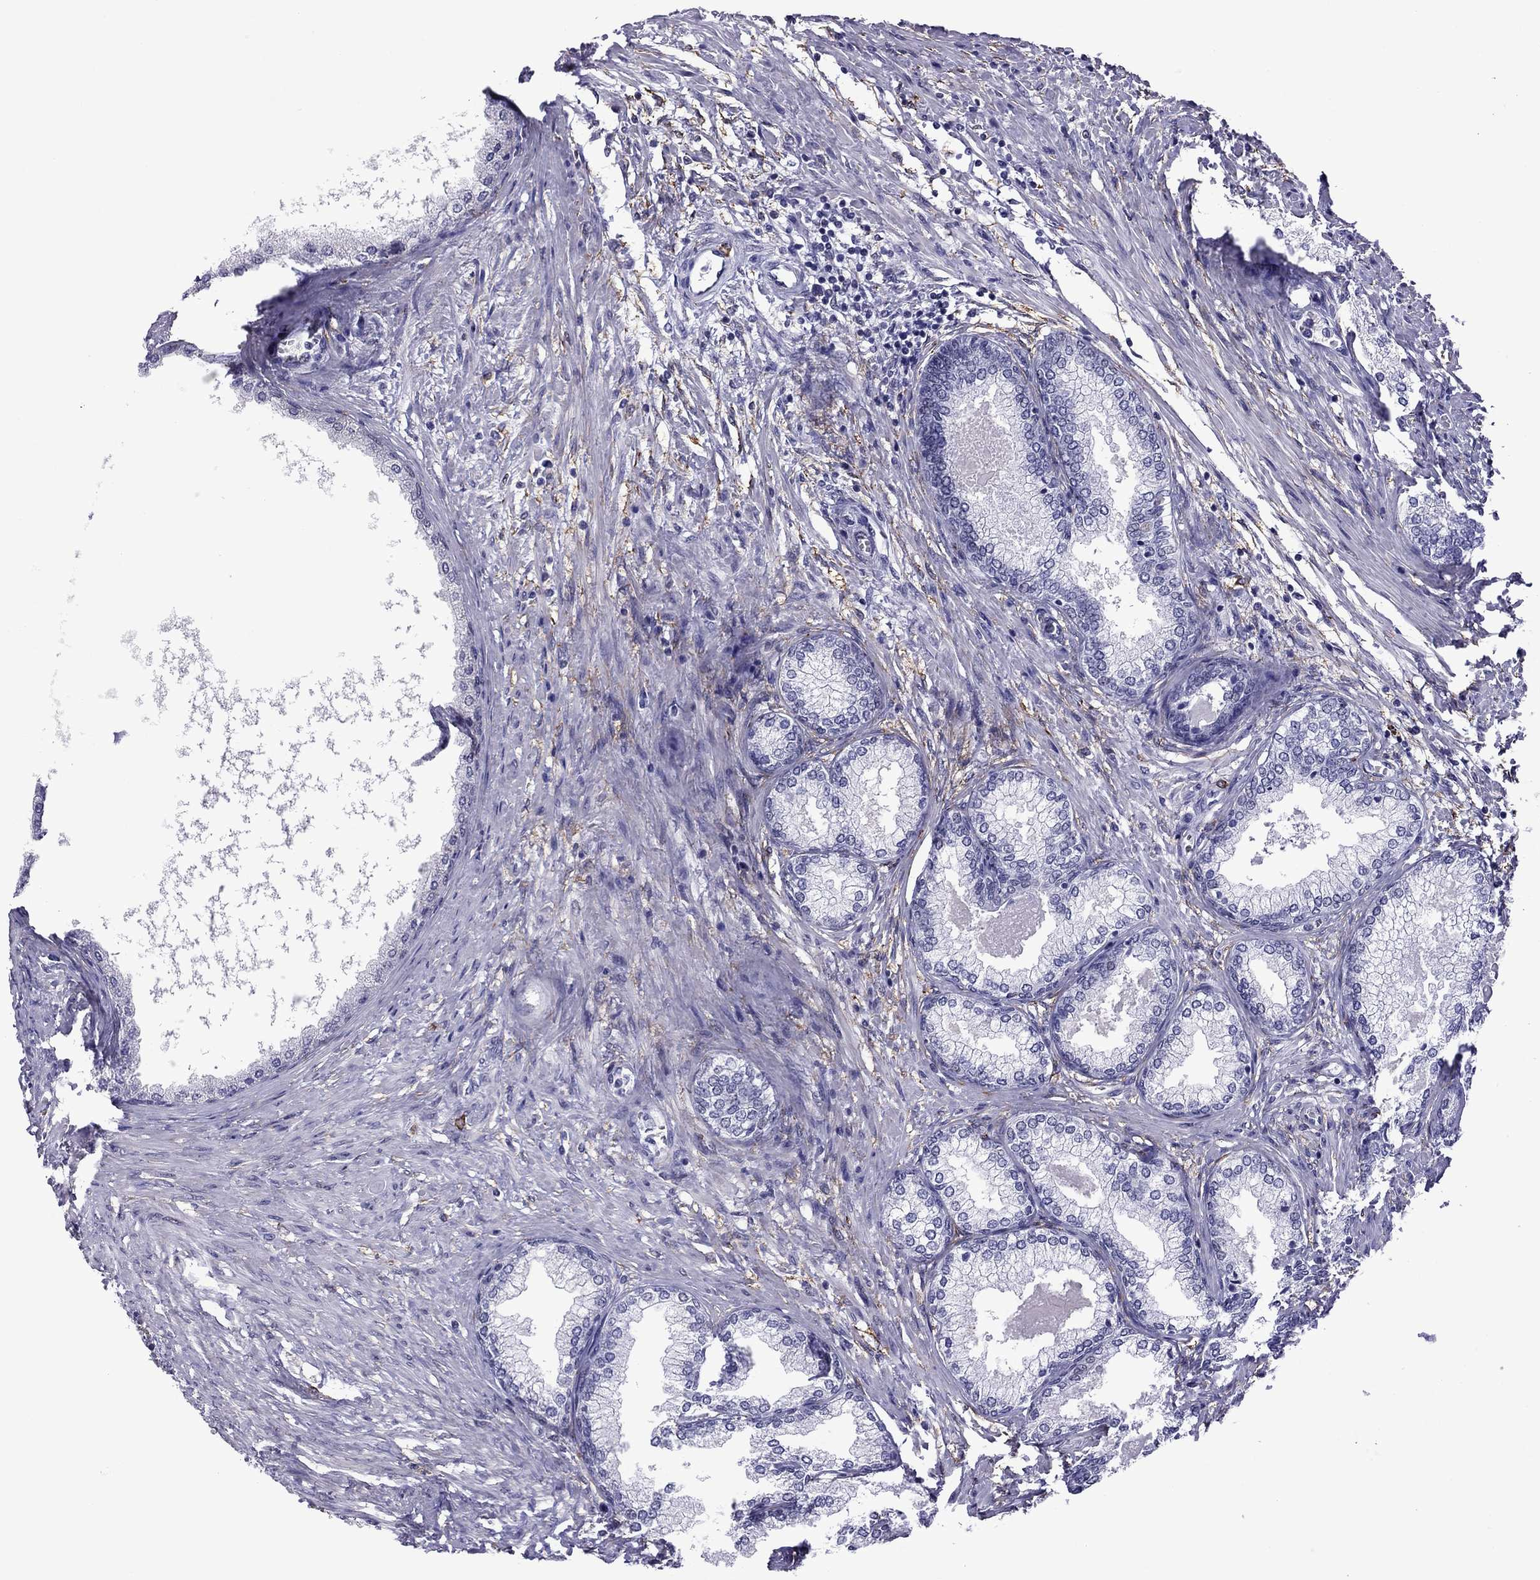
{"staining": {"intensity": "negative", "quantity": "none", "location": "none"}, "tissue": "prostate", "cell_type": "Glandular cells", "image_type": "normal", "snomed": [{"axis": "morphology", "description": "Normal tissue, NOS"}, {"axis": "topography", "description": "Prostate"}], "caption": "DAB immunohistochemical staining of unremarkable prostate shows no significant positivity in glandular cells.", "gene": "ZNF646", "patient": {"sex": "male", "age": 72}}